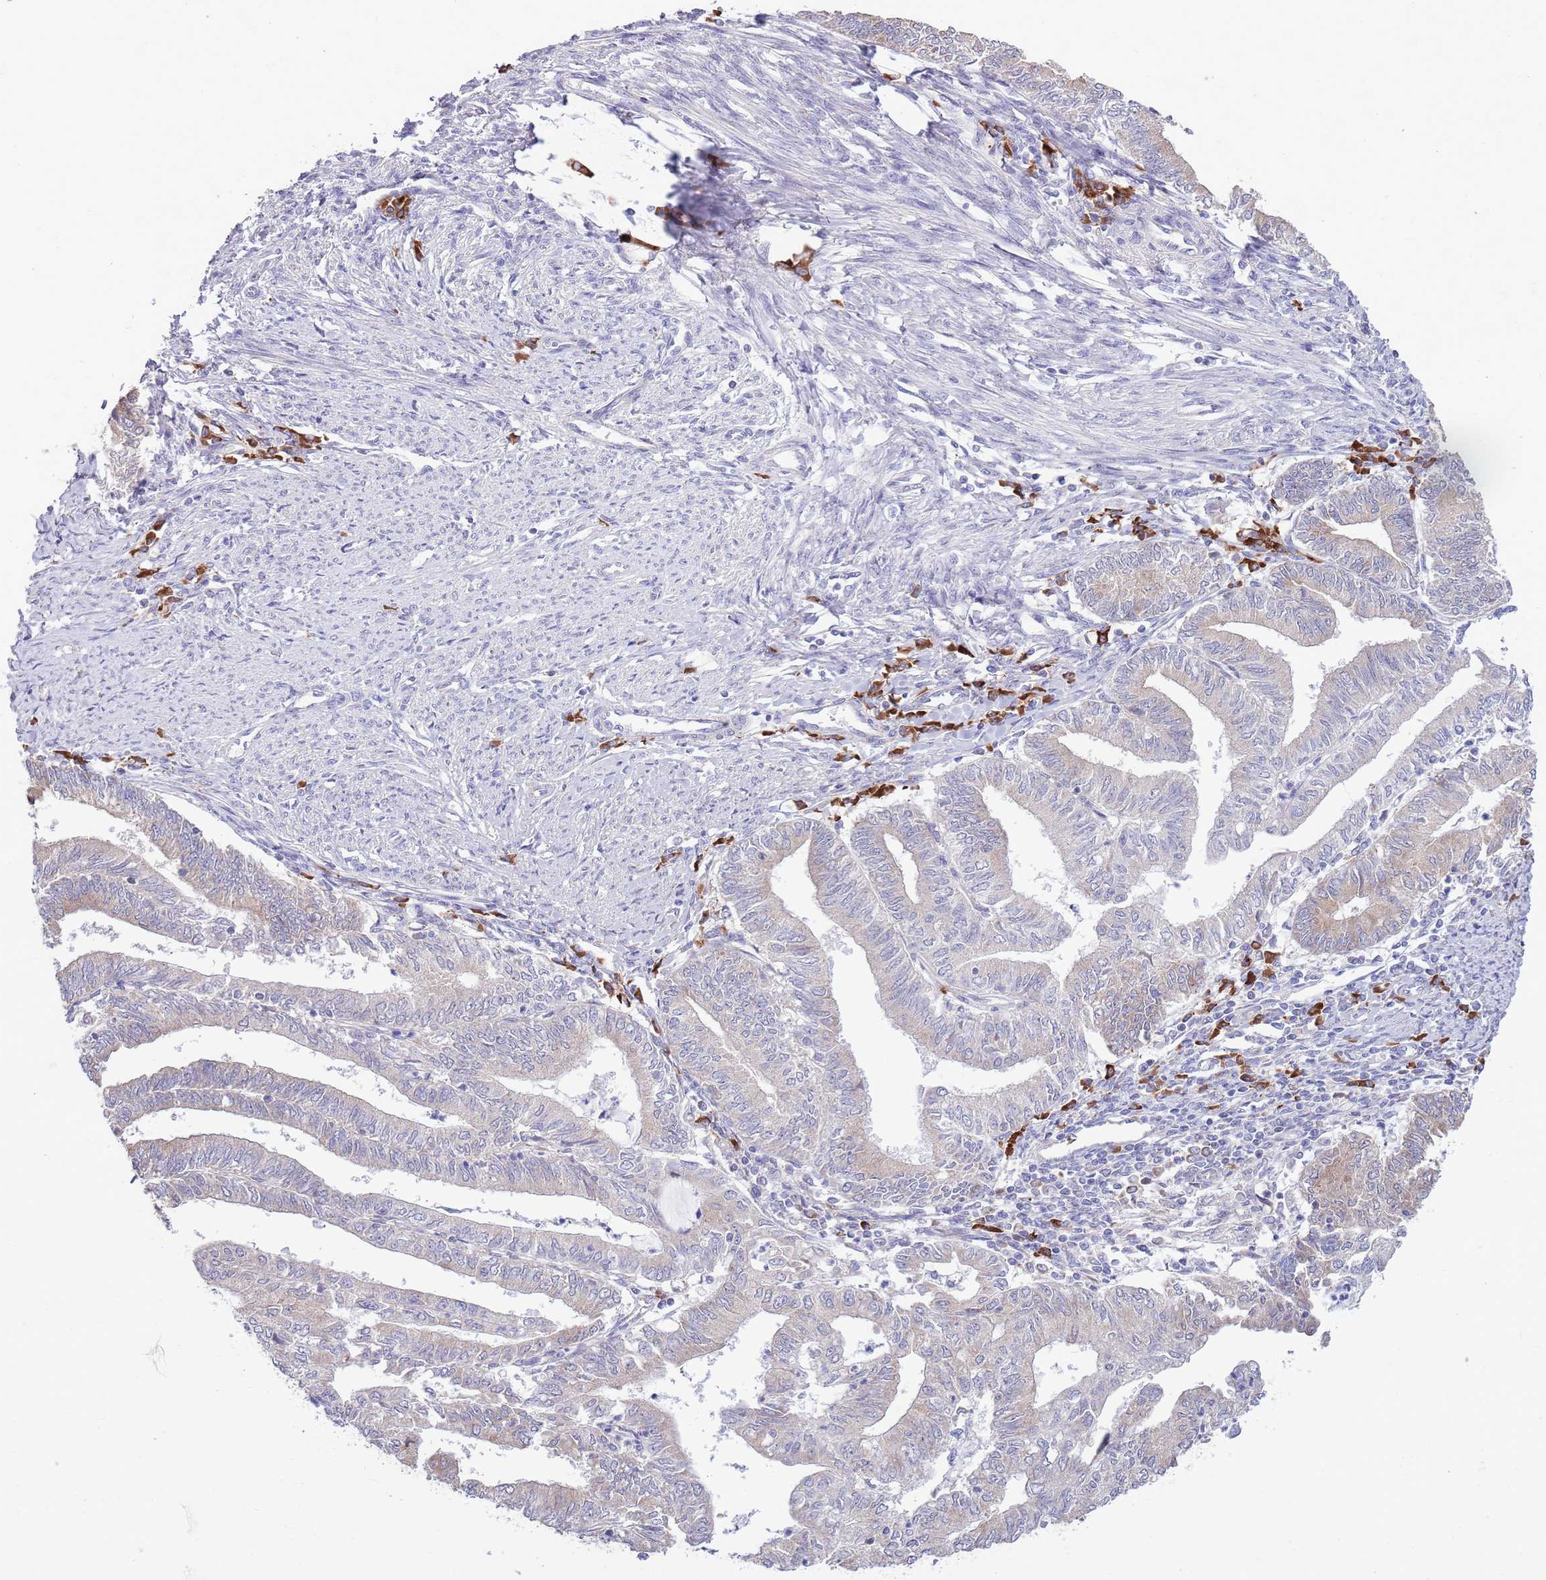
{"staining": {"intensity": "negative", "quantity": "none", "location": "none"}, "tissue": "endometrial cancer", "cell_type": "Tumor cells", "image_type": "cancer", "snomed": [{"axis": "morphology", "description": "Adenocarcinoma, NOS"}, {"axis": "topography", "description": "Endometrium"}], "caption": "The immunohistochemistry micrograph has no significant positivity in tumor cells of adenocarcinoma (endometrial) tissue.", "gene": "DAND5", "patient": {"sex": "female", "age": 66}}